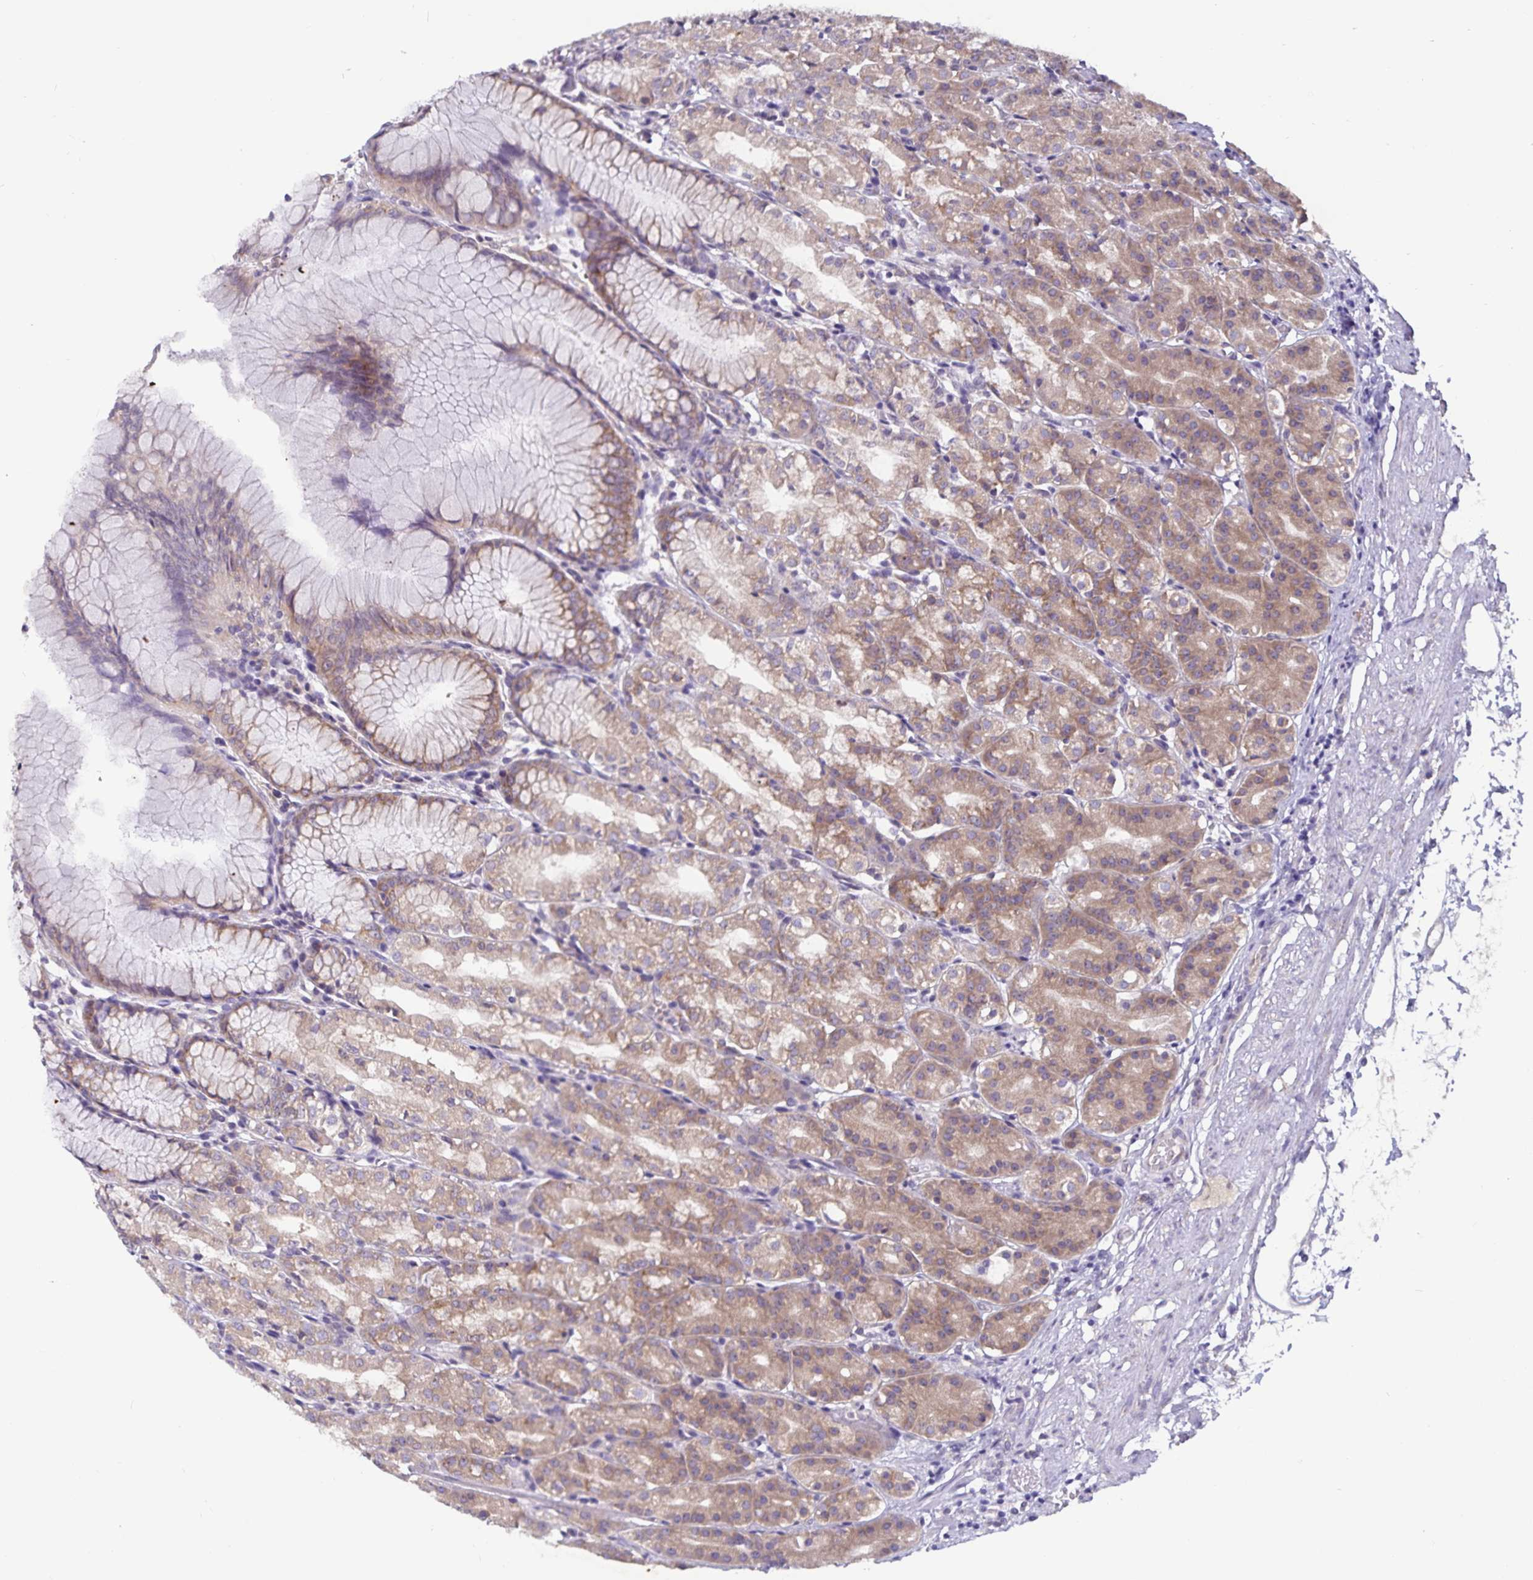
{"staining": {"intensity": "moderate", "quantity": "25%-75%", "location": "cytoplasmic/membranous"}, "tissue": "stomach", "cell_type": "Glandular cells", "image_type": "normal", "snomed": [{"axis": "morphology", "description": "Normal tissue, NOS"}, {"axis": "topography", "description": "Stomach"}], "caption": "Immunohistochemistry (IHC) (DAB) staining of unremarkable human stomach demonstrates moderate cytoplasmic/membranous protein positivity in approximately 25%-75% of glandular cells. Ihc stains the protein in brown and the nuclei are stained blue.", "gene": "FAM120A", "patient": {"sex": "female", "age": 57}}